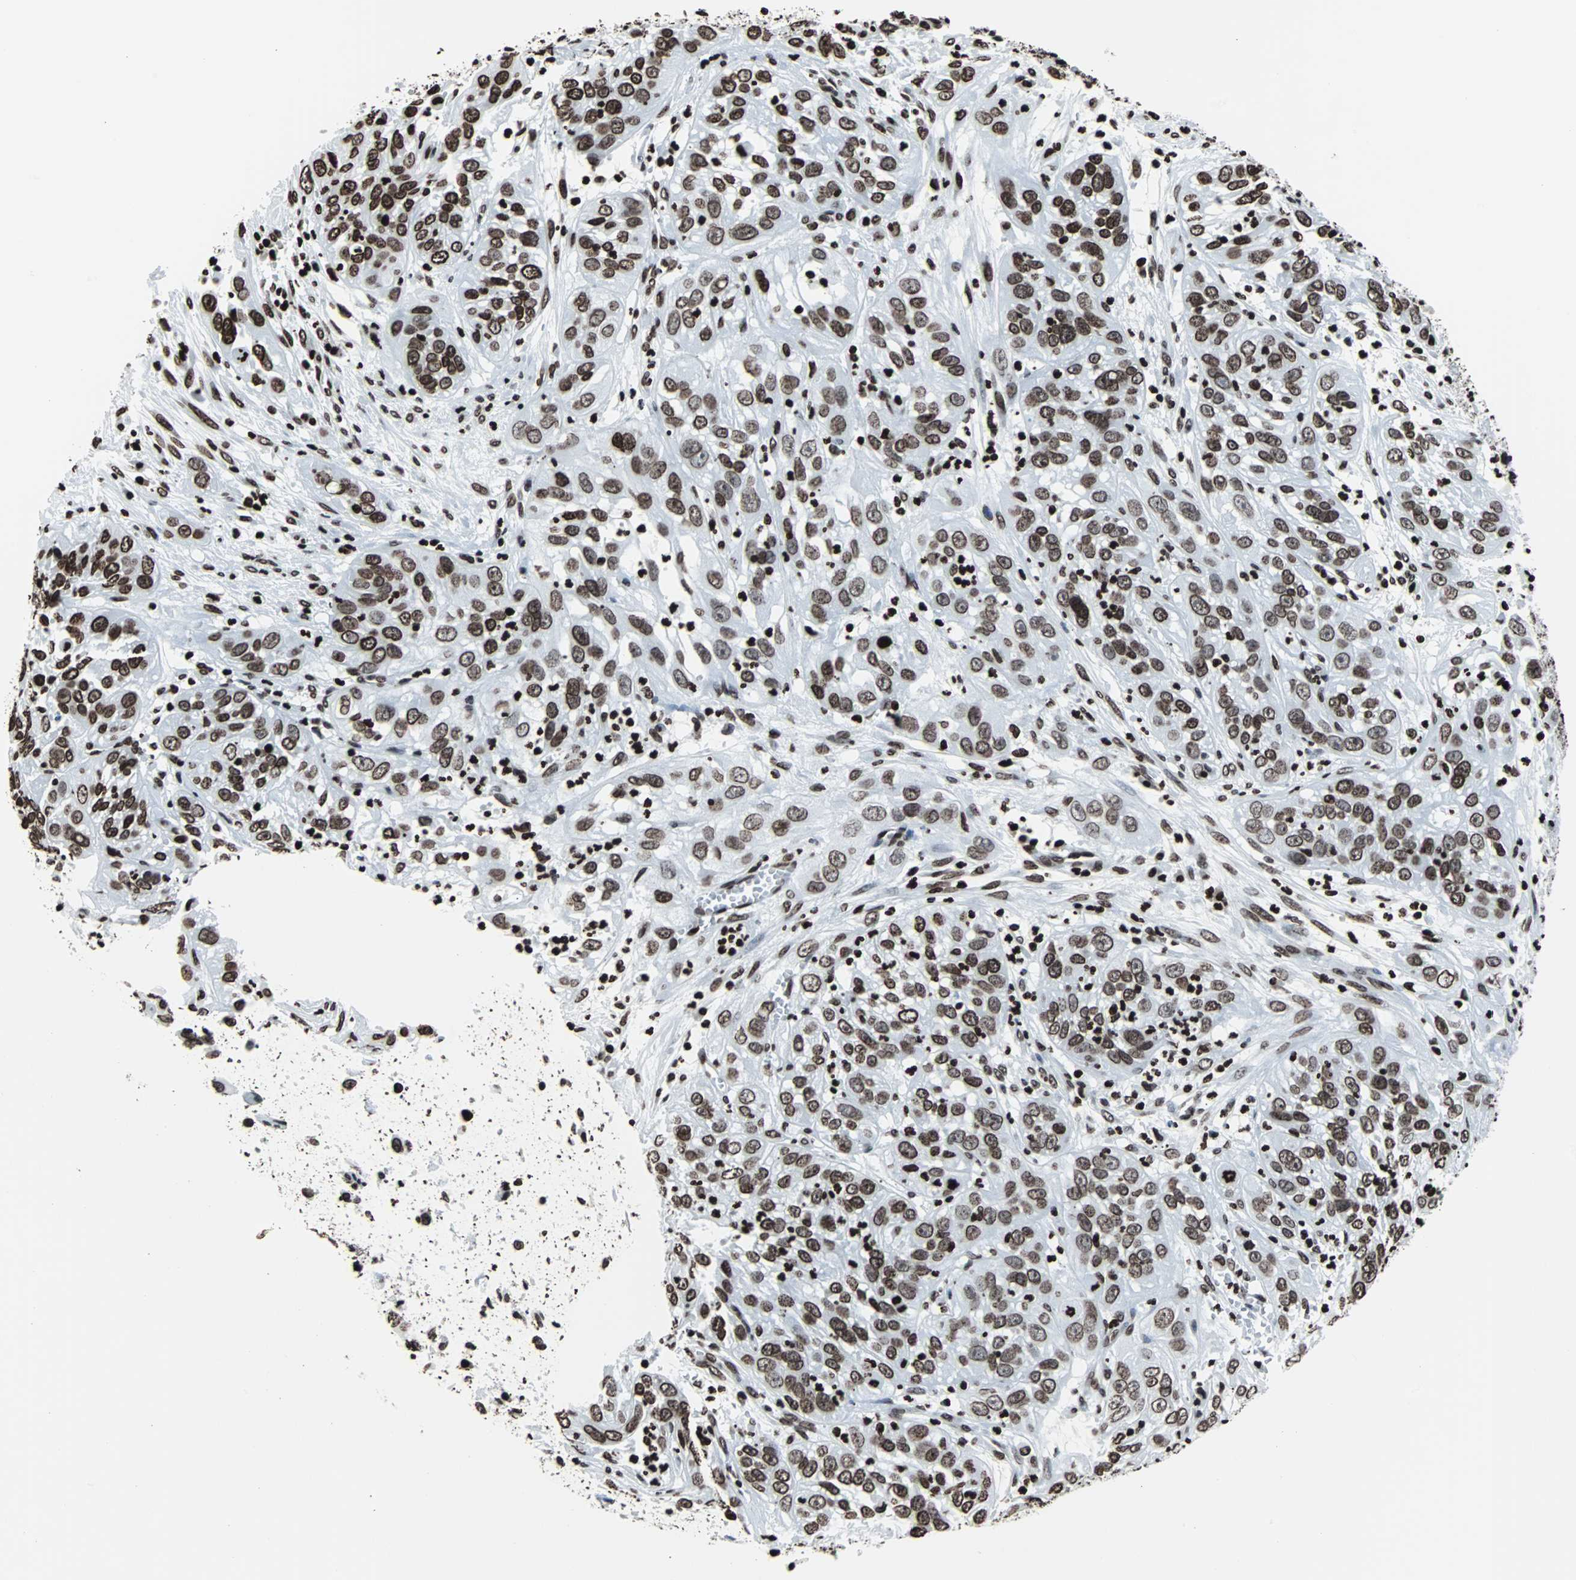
{"staining": {"intensity": "strong", "quantity": ">75%", "location": "nuclear"}, "tissue": "cervical cancer", "cell_type": "Tumor cells", "image_type": "cancer", "snomed": [{"axis": "morphology", "description": "Squamous cell carcinoma, NOS"}, {"axis": "topography", "description": "Cervix"}], "caption": "IHC micrograph of neoplastic tissue: squamous cell carcinoma (cervical) stained using immunohistochemistry (IHC) exhibits high levels of strong protein expression localized specifically in the nuclear of tumor cells, appearing as a nuclear brown color.", "gene": "H2BC18", "patient": {"sex": "female", "age": 32}}